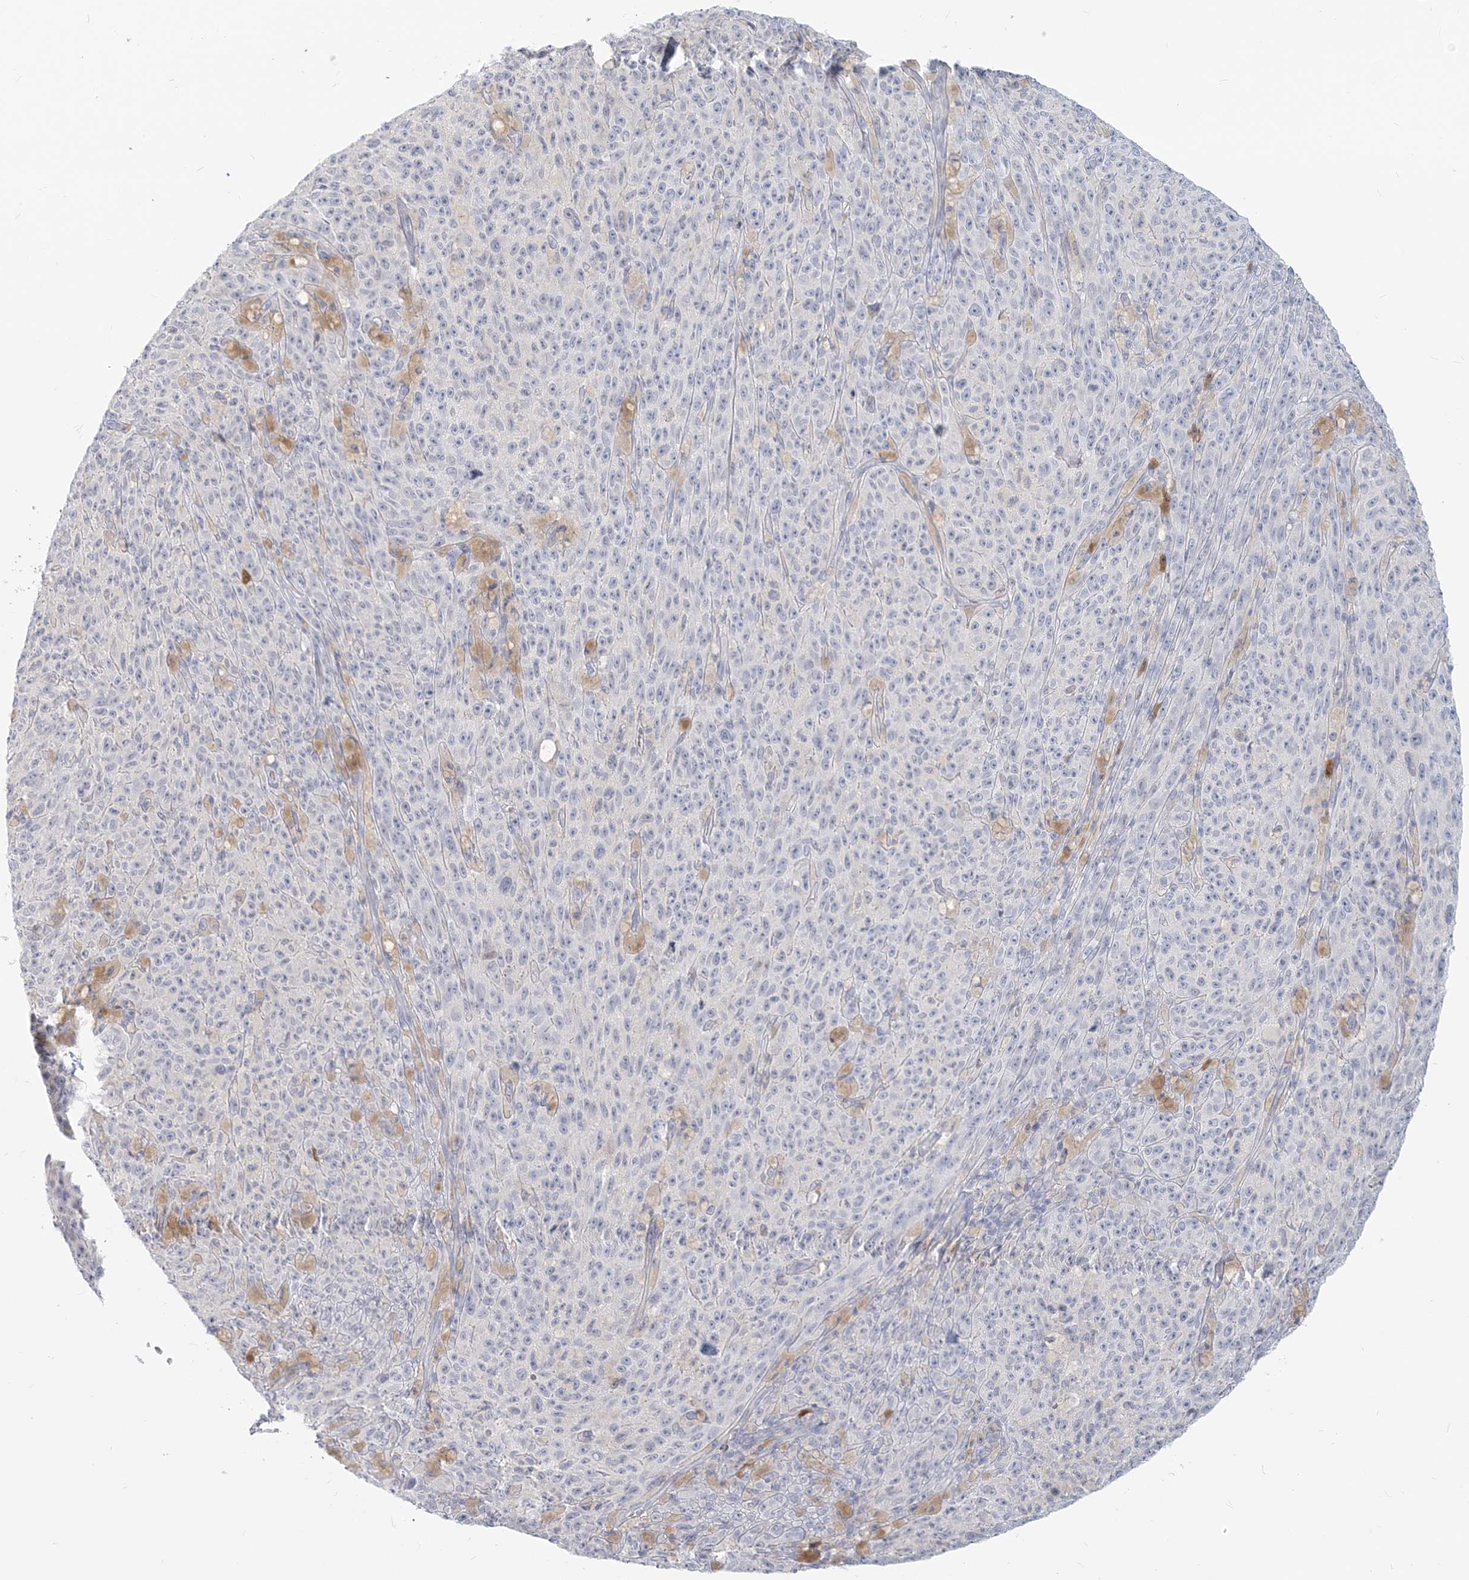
{"staining": {"intensity": "negative", "quantity": "none", "location": "none"}, "tissue": "melanoma", "cell_type": "Tumor cells", "image_type": "cancer", "snomed": [{"axis": "morphology", "description": "Malignant melanoma, NOS"}, {"axis": "topography", "description": "Skin"}], "caption": "High magnification brightfield microscopy of malignant melanoma stained with DAB (brown) and counterstained with hematoxylin (blue): tumor cells show no significant expression. Nuclei are stained in blue.", "gene": "GMPPA", "patient": {"sex": "female", "age": 82}}